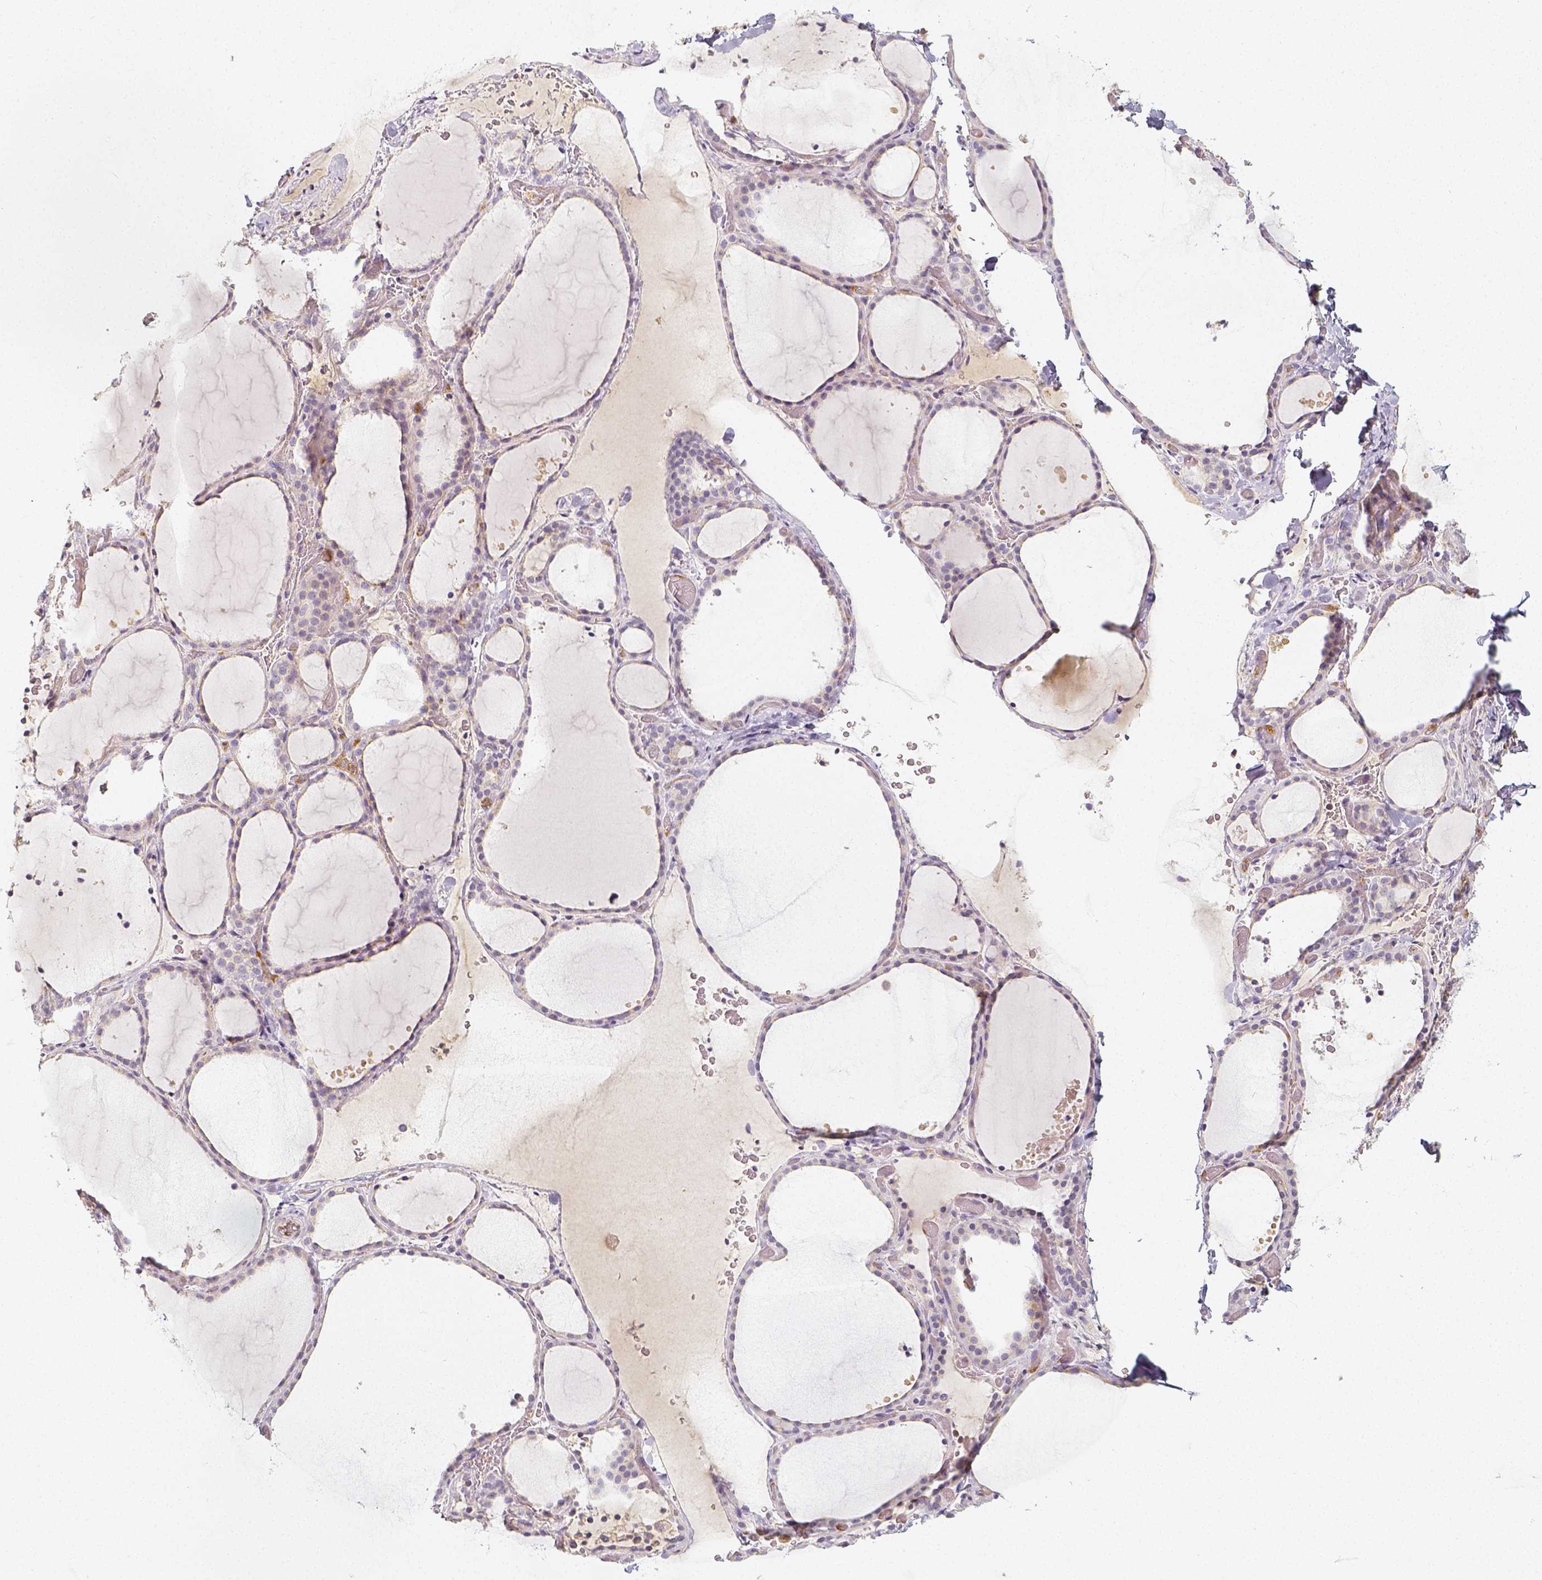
{"staining": {"intensity": "negative", "quantity": "none", "location": "none"}, "tissue": "thyroid gland", "cell_type": "Glandular cells", "image_type": "normal", "snomed": [{"axis": "morphology", "description": "Normal tissue, NOS"}, {"axis": "topography", "description": "Thyroid gland"}], "caption": "Immunohistochemistry of unremarkable human thyroid gland shows no staining in glandular cells.", "gene": "PTPRJ", "patient": {"sex": "female", "age": 36}}